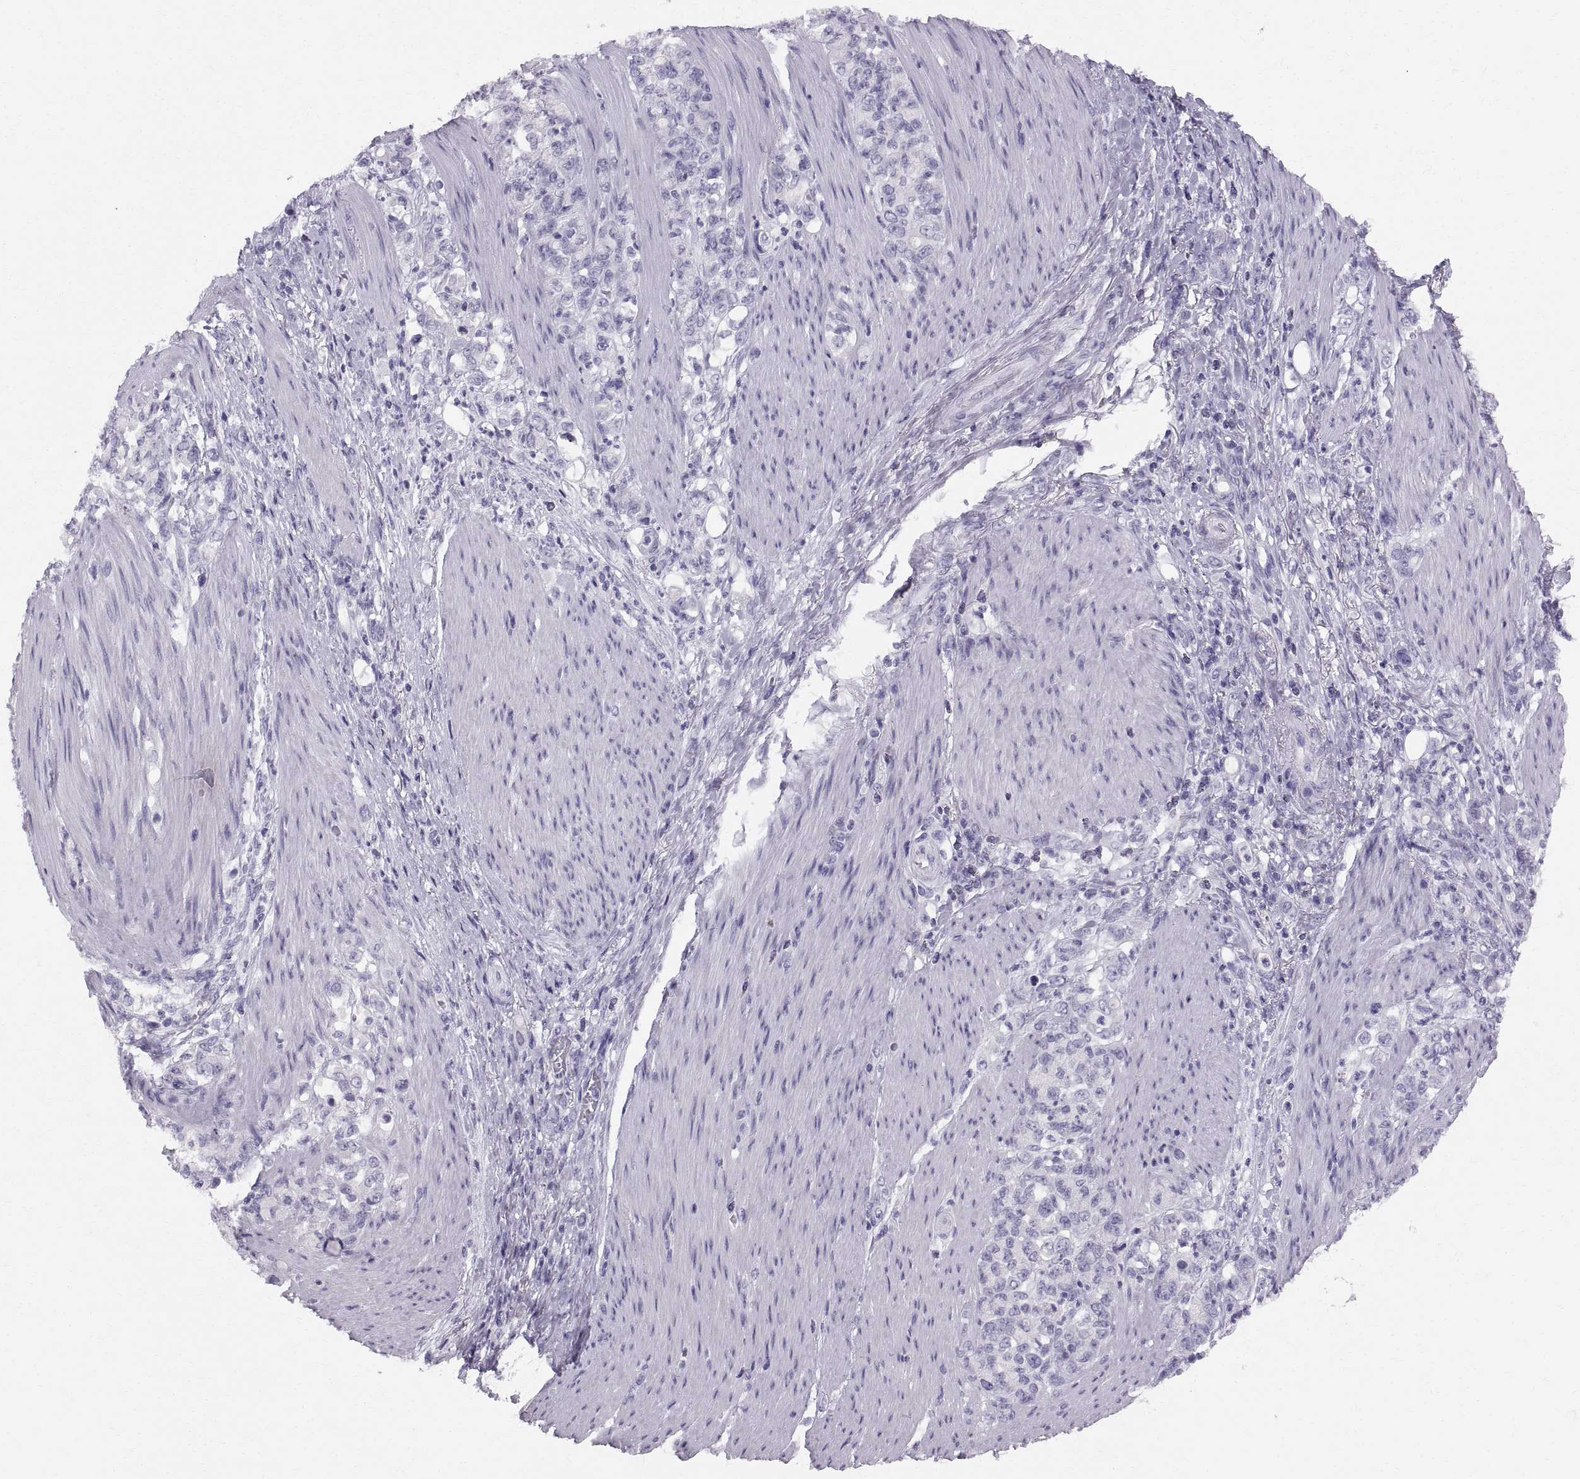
{"staining": {"intensity": "negative", "quantity": "none", "location": "none"}, "tissue": "stomach cancer", "cell_type": "Tumor cells", "image_type": "cancer", "snomed": [{"axis": "morphology", "description": "Adenocarcinoma, NOS"}, {"axis": "topography", "description": "Stomach"}], "caption": "Tumor cells show no significant positivity in stomach cancer (adenocarcinoma).", "gene": "SLC22A6", "patient": {"sex": "female", "age": 79}}